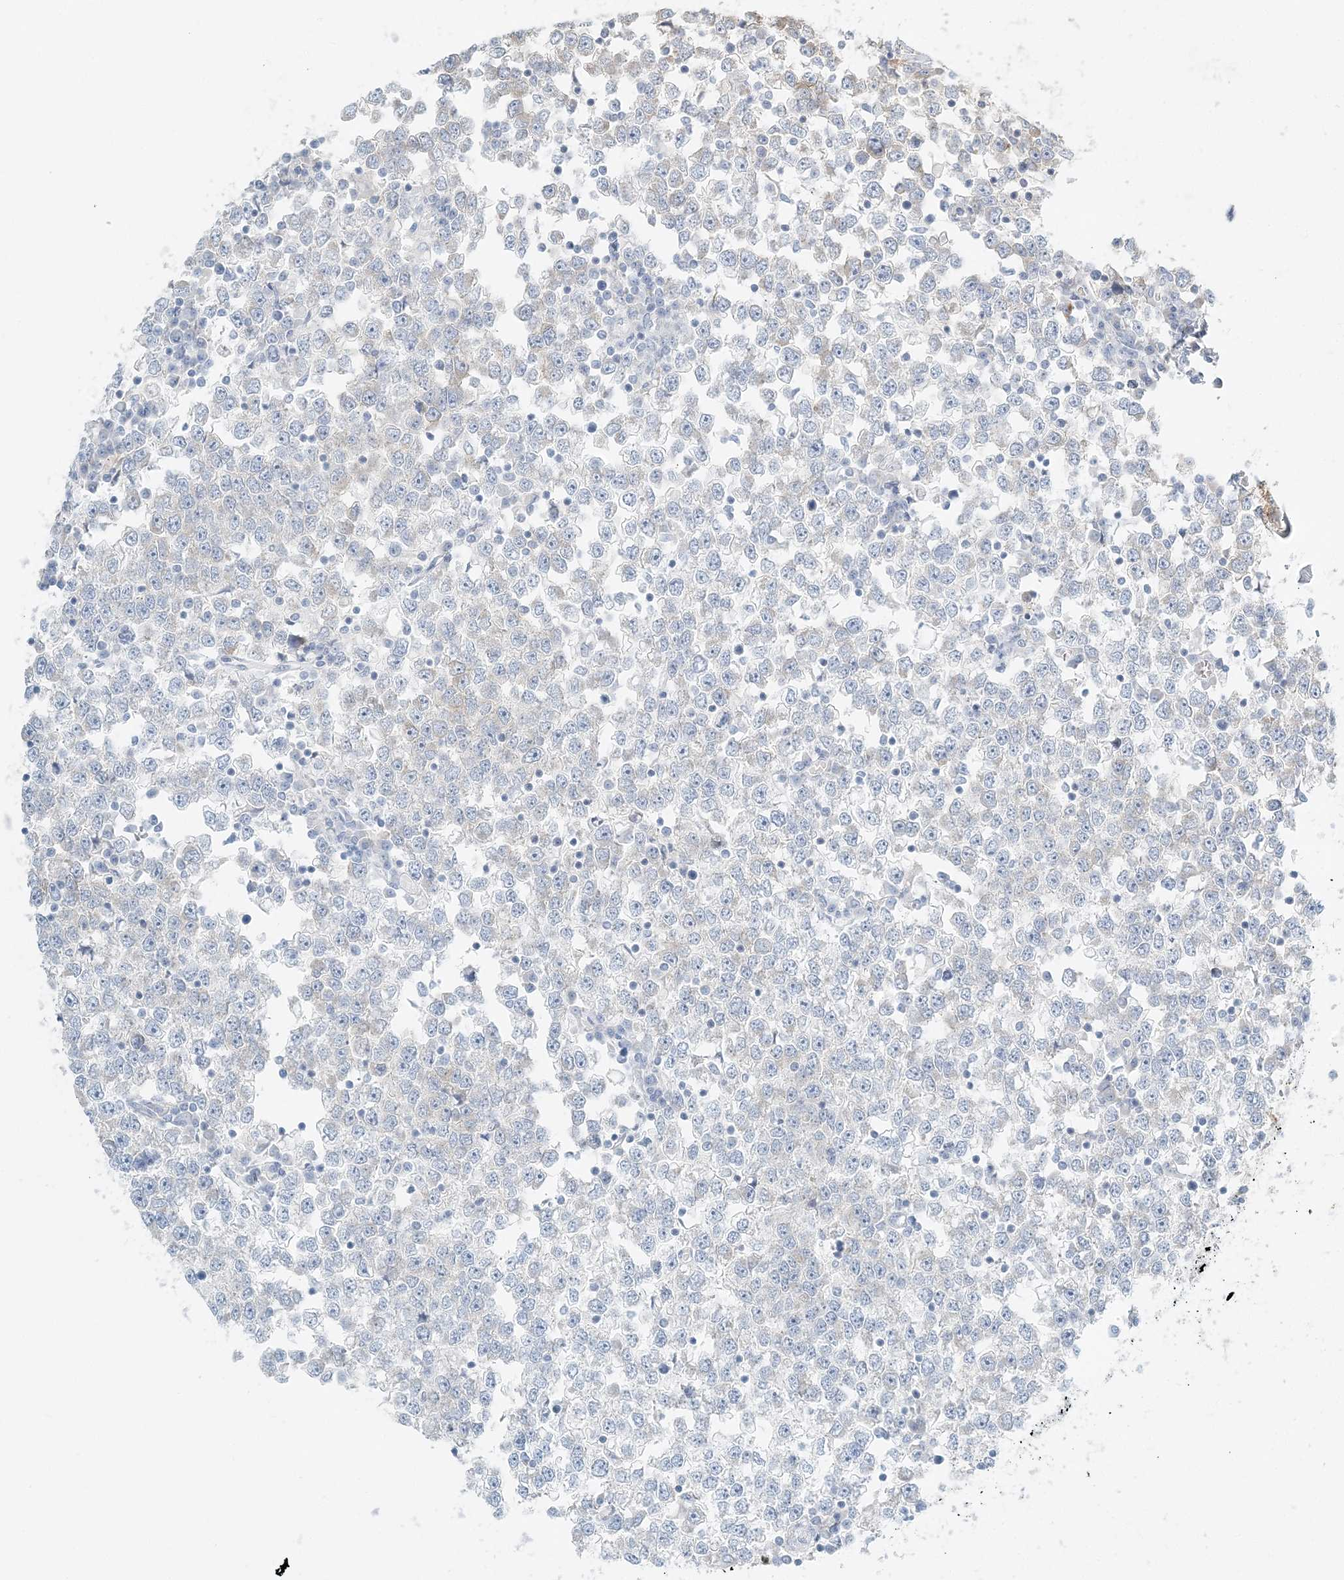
{"staining": {"intensity": "negative", "quantity": "none", "location": "none"}, "tissue": "testis cancer", "cell_type": "Tumor cells", "image_type": "cancer", "snomed": [{"axis": "morphology", "description": "Seminoma, NOS"}, {"axis": "topography", "description": "Testis"}], "caption": "Image shows no significant protein expression in tumor cells of seminoma (testis). (DAB immunohistochemistry (IHC) with hematoxylin counter stain).", "gene": "NAA11", "patient": {"sex": "male", "age": 65}}